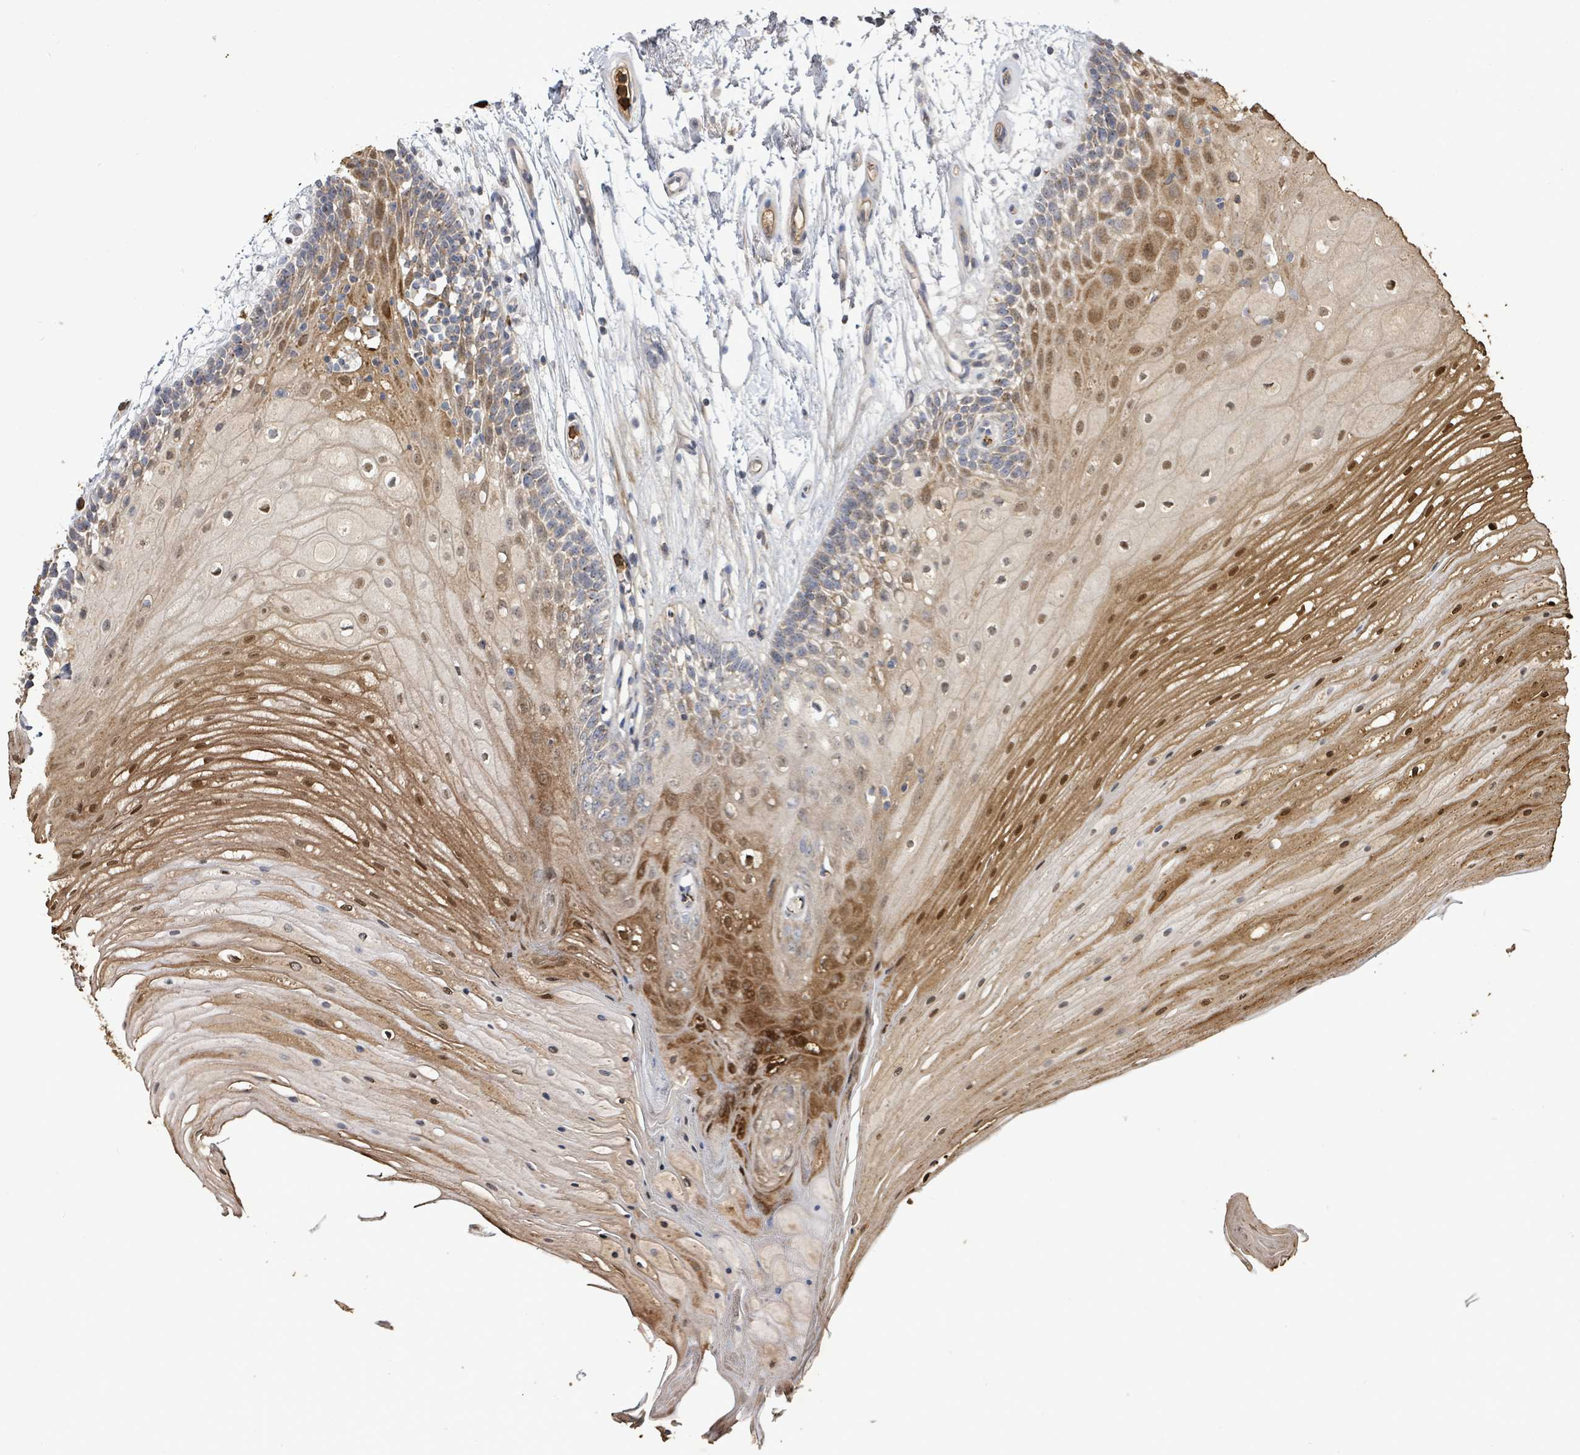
{"staining": {"intensity": "moderate", "quantity": "25%-75%", "location": "cytoplasmic/membranous,nuclear"}, "tissue": "oral mucosa", "cell_type": "Squamous epithelial cells", "image_type": "normal", "snomed": [{"axis": "morphology", "description": "Normal tissue, NOS"}, {"axis": "topography", "description": "Oral tissue"}], "caption": "A brown stain shows moderate cytoplasmic/membranous,nuclear staining of a protein in squamous epithelial cells of benign oral mucosa. Using DAB (3,3'-diaminobenzidine) (brown) and hematoxylin (blue) stains, captured at high magnification using brightfield microscopy.", "gene": "FAM210A", "patient": {"sex": "female", "age": 80}}